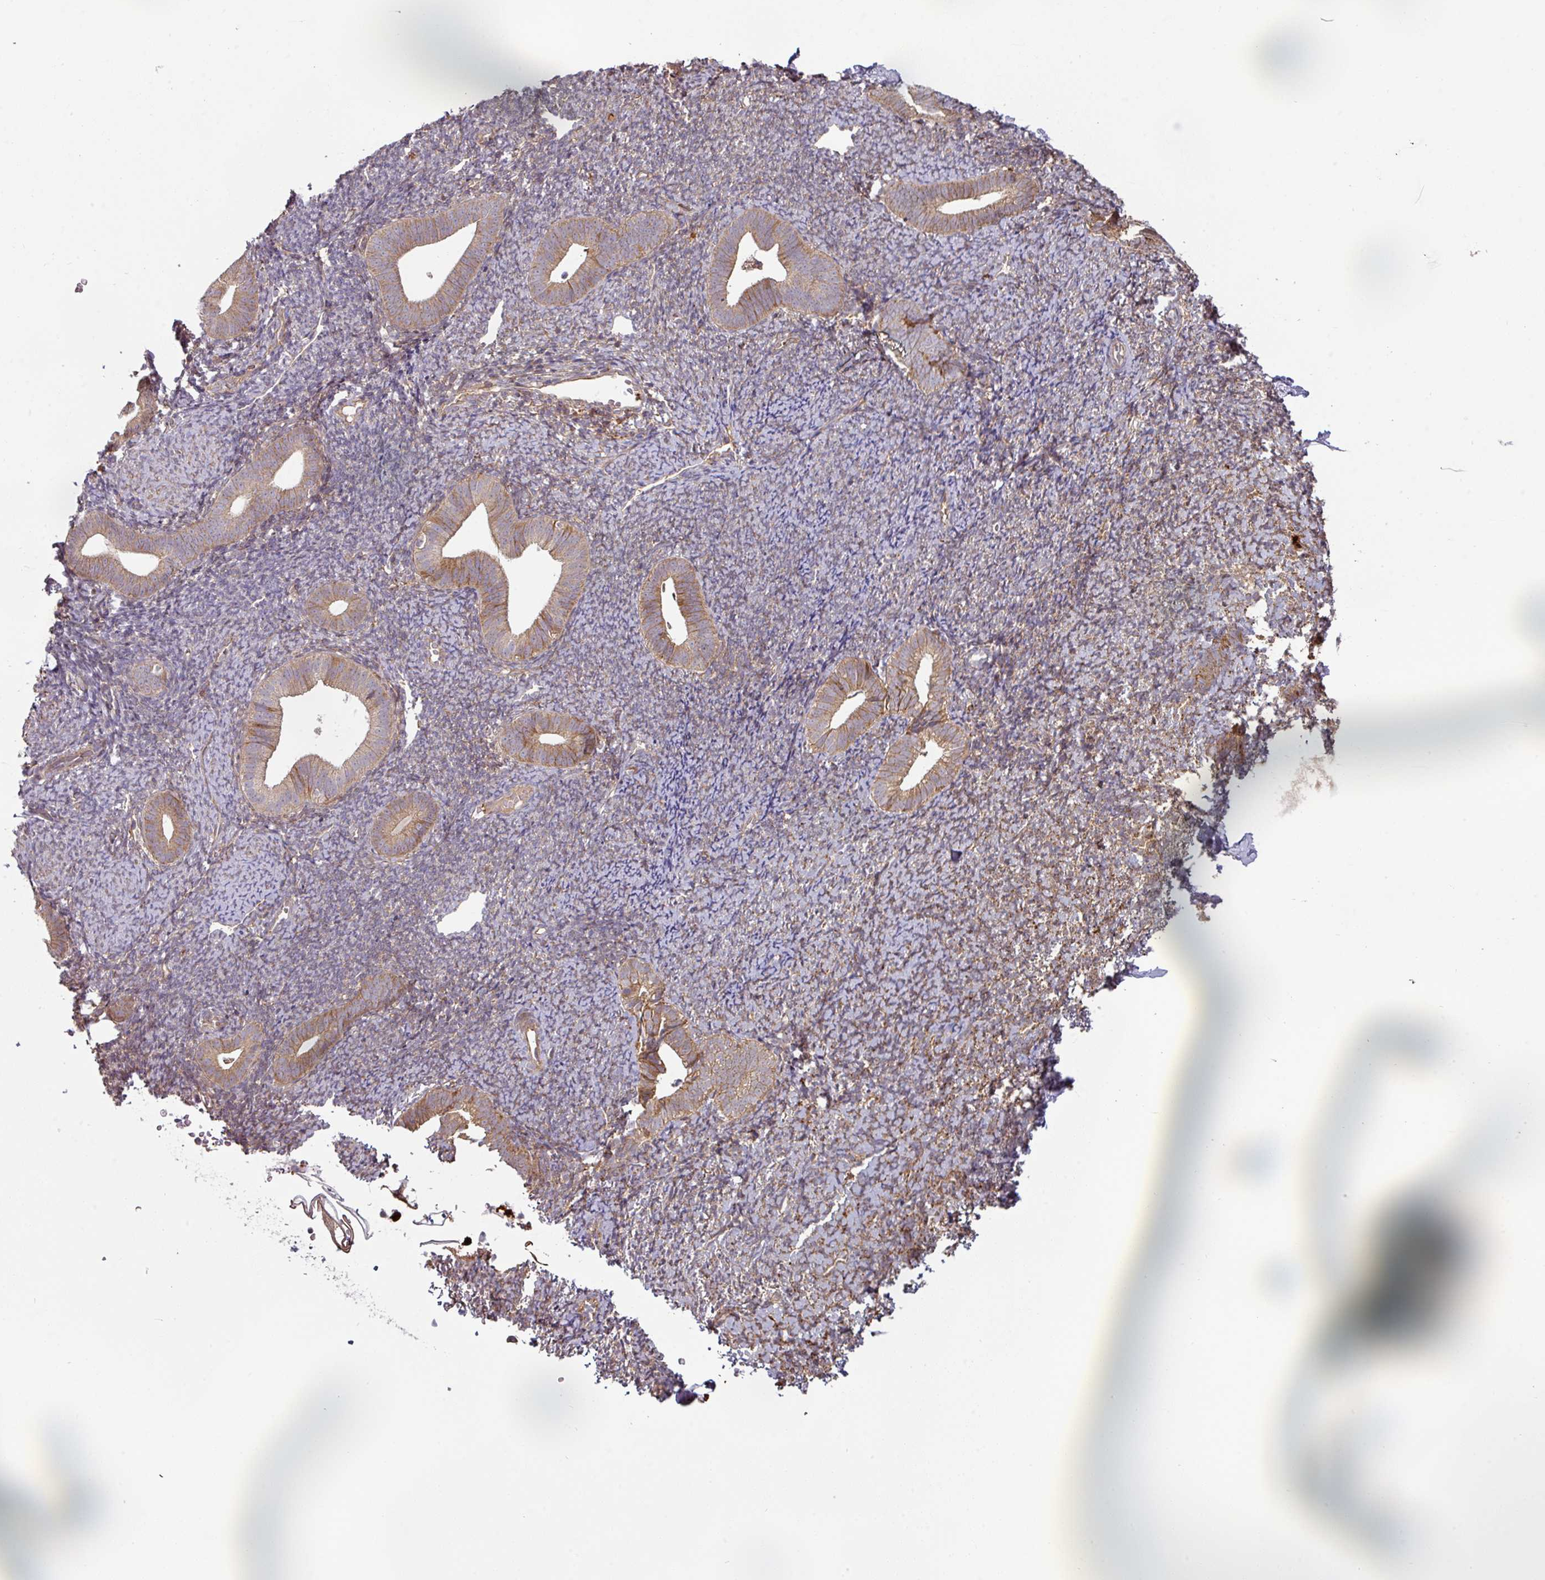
{"staining": {"intensity": "moderate", "quantity": "<25%", "location": "cytoplasmic/membranous"}, "tissue": "endometrium", "cell_type": "Cells in endometrial stroma", "image_type": "normal", "snomed": [{"axis": "morphology", "description": "Normal tissue, NOS"}, {"axis": "topography", "description": "Endometrium"}], "caption": "DAB (3,3'-diaminobenzidine) immunohistochemical staining of unremarkable endometrium reveals moderate cytoplasmic/membranous protein positivity in approximately <25% of cells in endometrial stroma. (Stains: DAB (3,3'-diaminobenzidine) in brown, nuclei in blue, Microscopy: brightfield microscopy at high magnification).", "gene": "CASP2", "patient": {"sex": "female", "age": 39}}